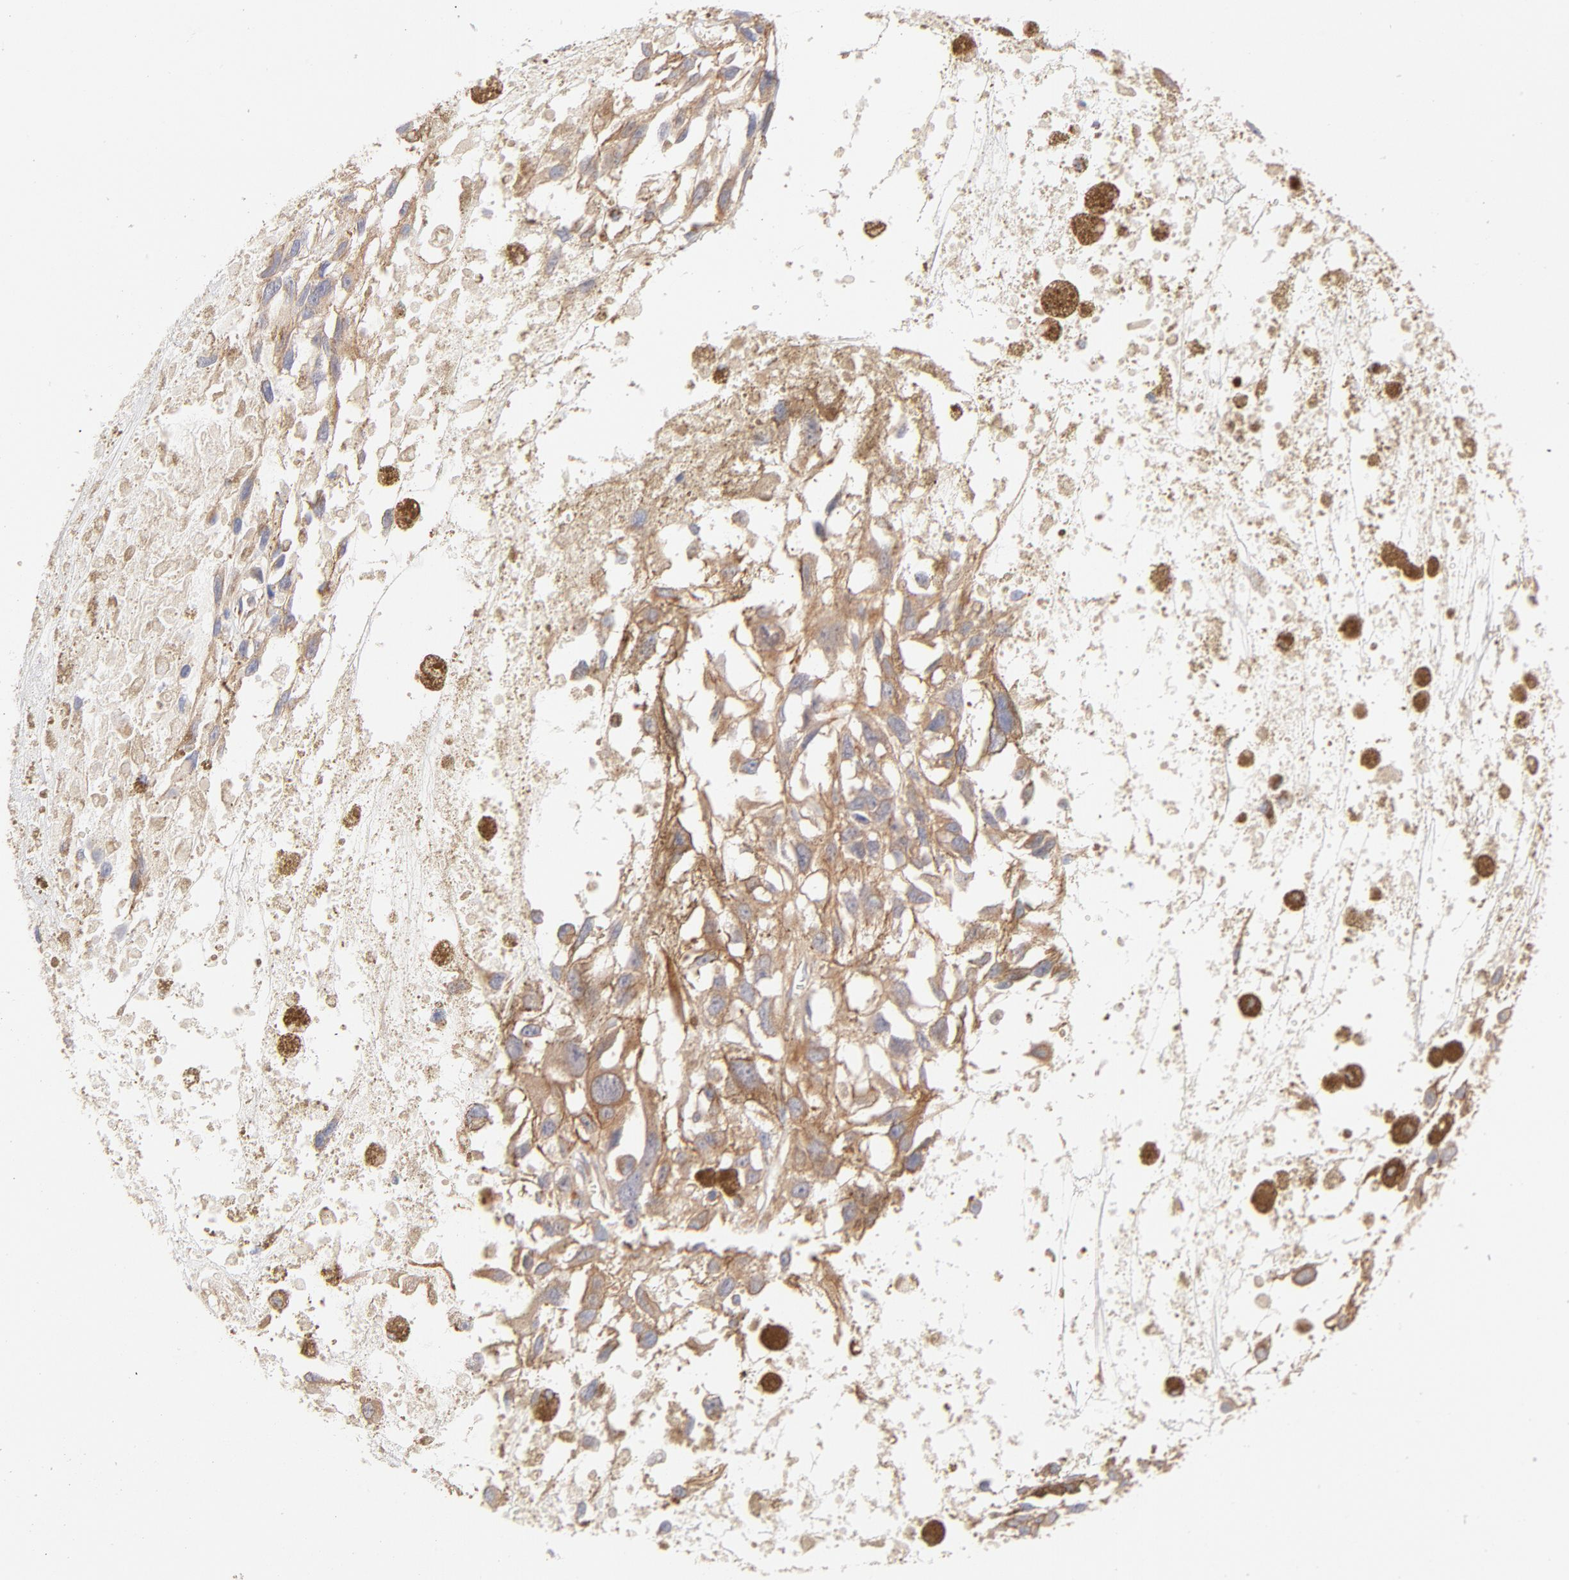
{"staining": {"intensity": "weak", "quantity": ">75%", "location": "cytoplasmic/membranous"}, "tissue": "melanoma", "cell_type": "Tumor cells", "image_type": "cancer", "snomed": [{"axis": "morphology", "description": "Malignant melanoma, Metastatic site"}, {"axis": "topography", "description": "Lymph node"}], "caption": "A brown stain labels weak cytoplasmic/membranous positivity of a protein in human melanoma tumor cells.", "gene": "LDLRAP1", "patient": {"sex": "male", "age": 59}}